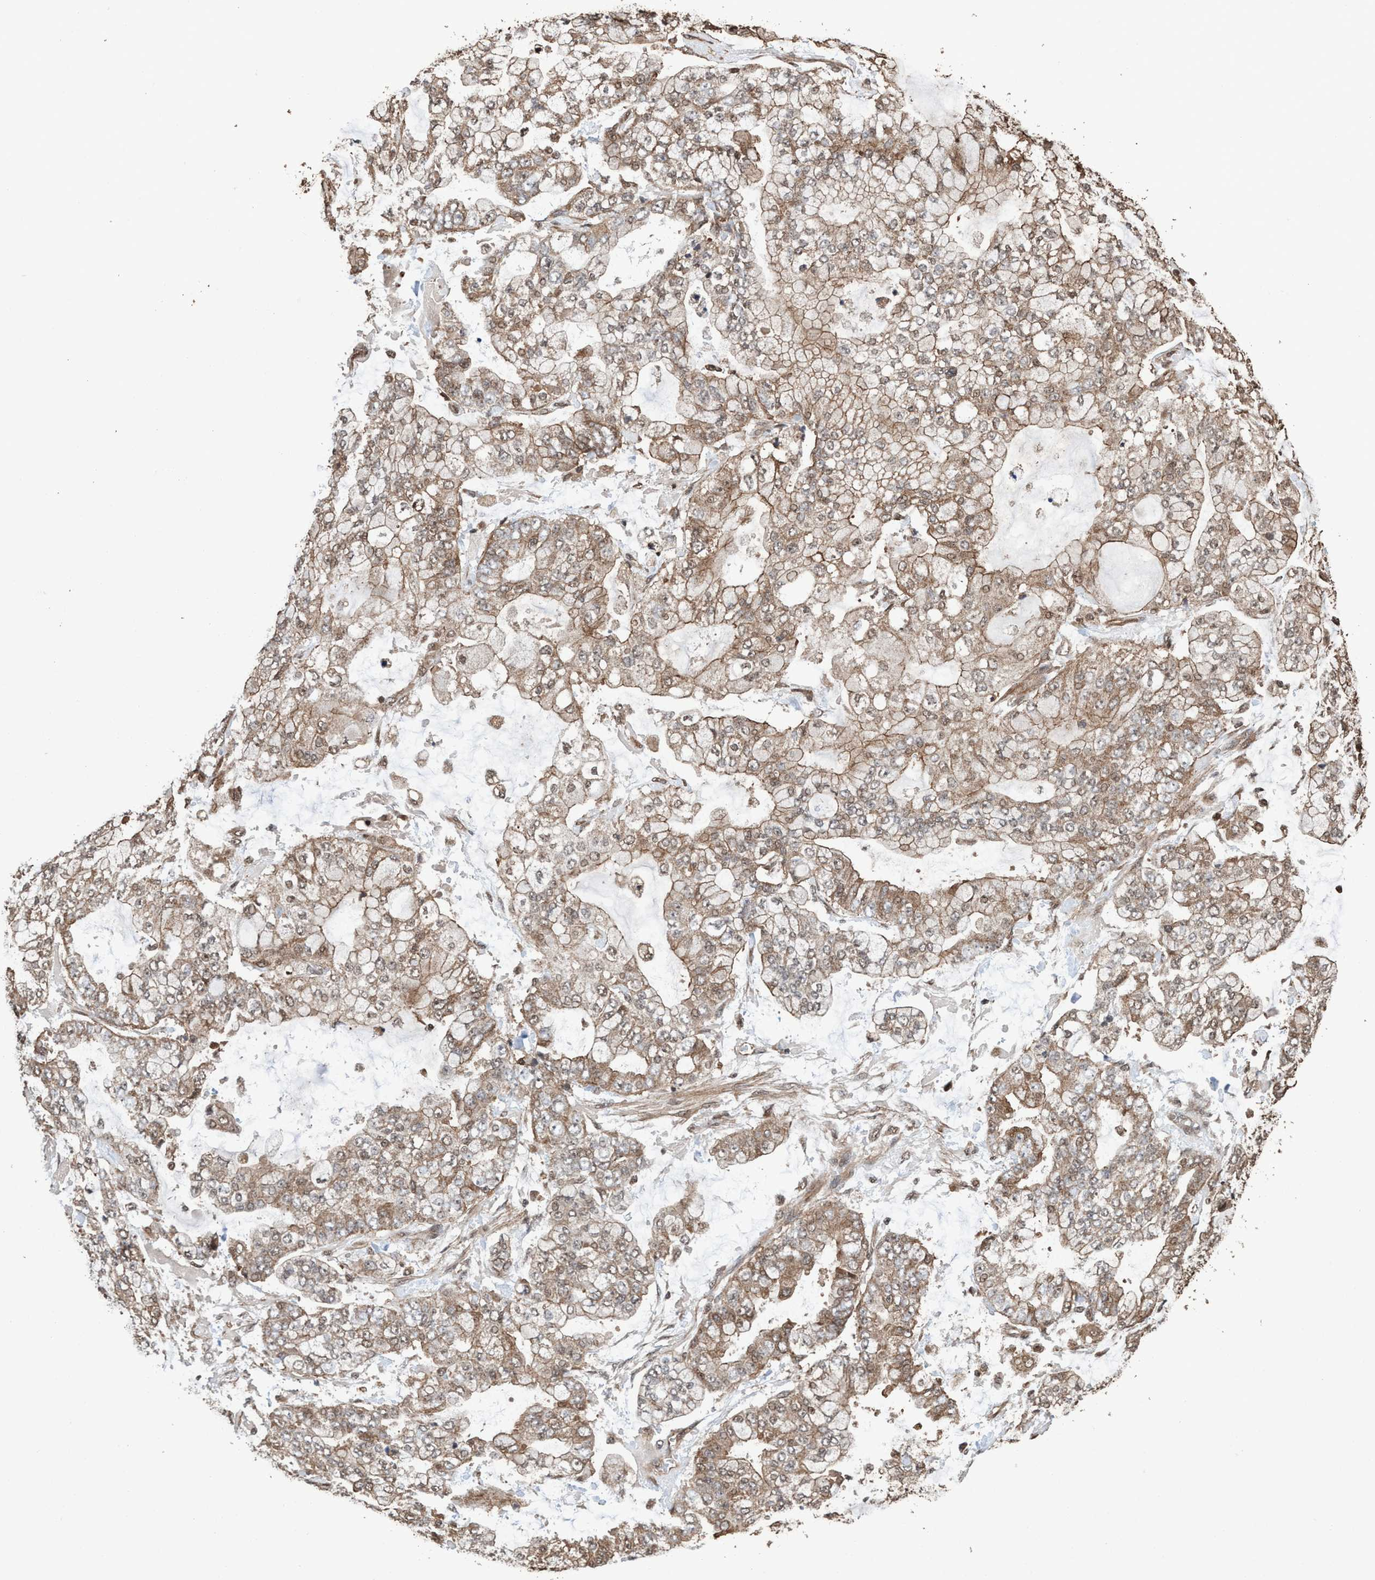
{"staining": {"intensity": "weak", "quantity": ">75%", "location": "cytoplasmic/membranous,nuclear"}, "tissue": "stomach cancer", "cell_type": "Tumor cells", "image_type": "cancer", "snomed": [{"axis": "morphology", "description": "Normal tissue, NOS"}, {"axis": "morphology", "description": "Adenocarcinoma, NOS"}, {"axis": "topography", "description": "Stomach, upper"}, {"axis": "topography", "description": "Stomach"}], "caption": "Stomach cancer tissue shows weak cytoplasmic/membranous and nuclear positivity in approximately >75% of tumor cells", "gene": "TRPC7", "patient": {"sex": "male", "age": 76}}